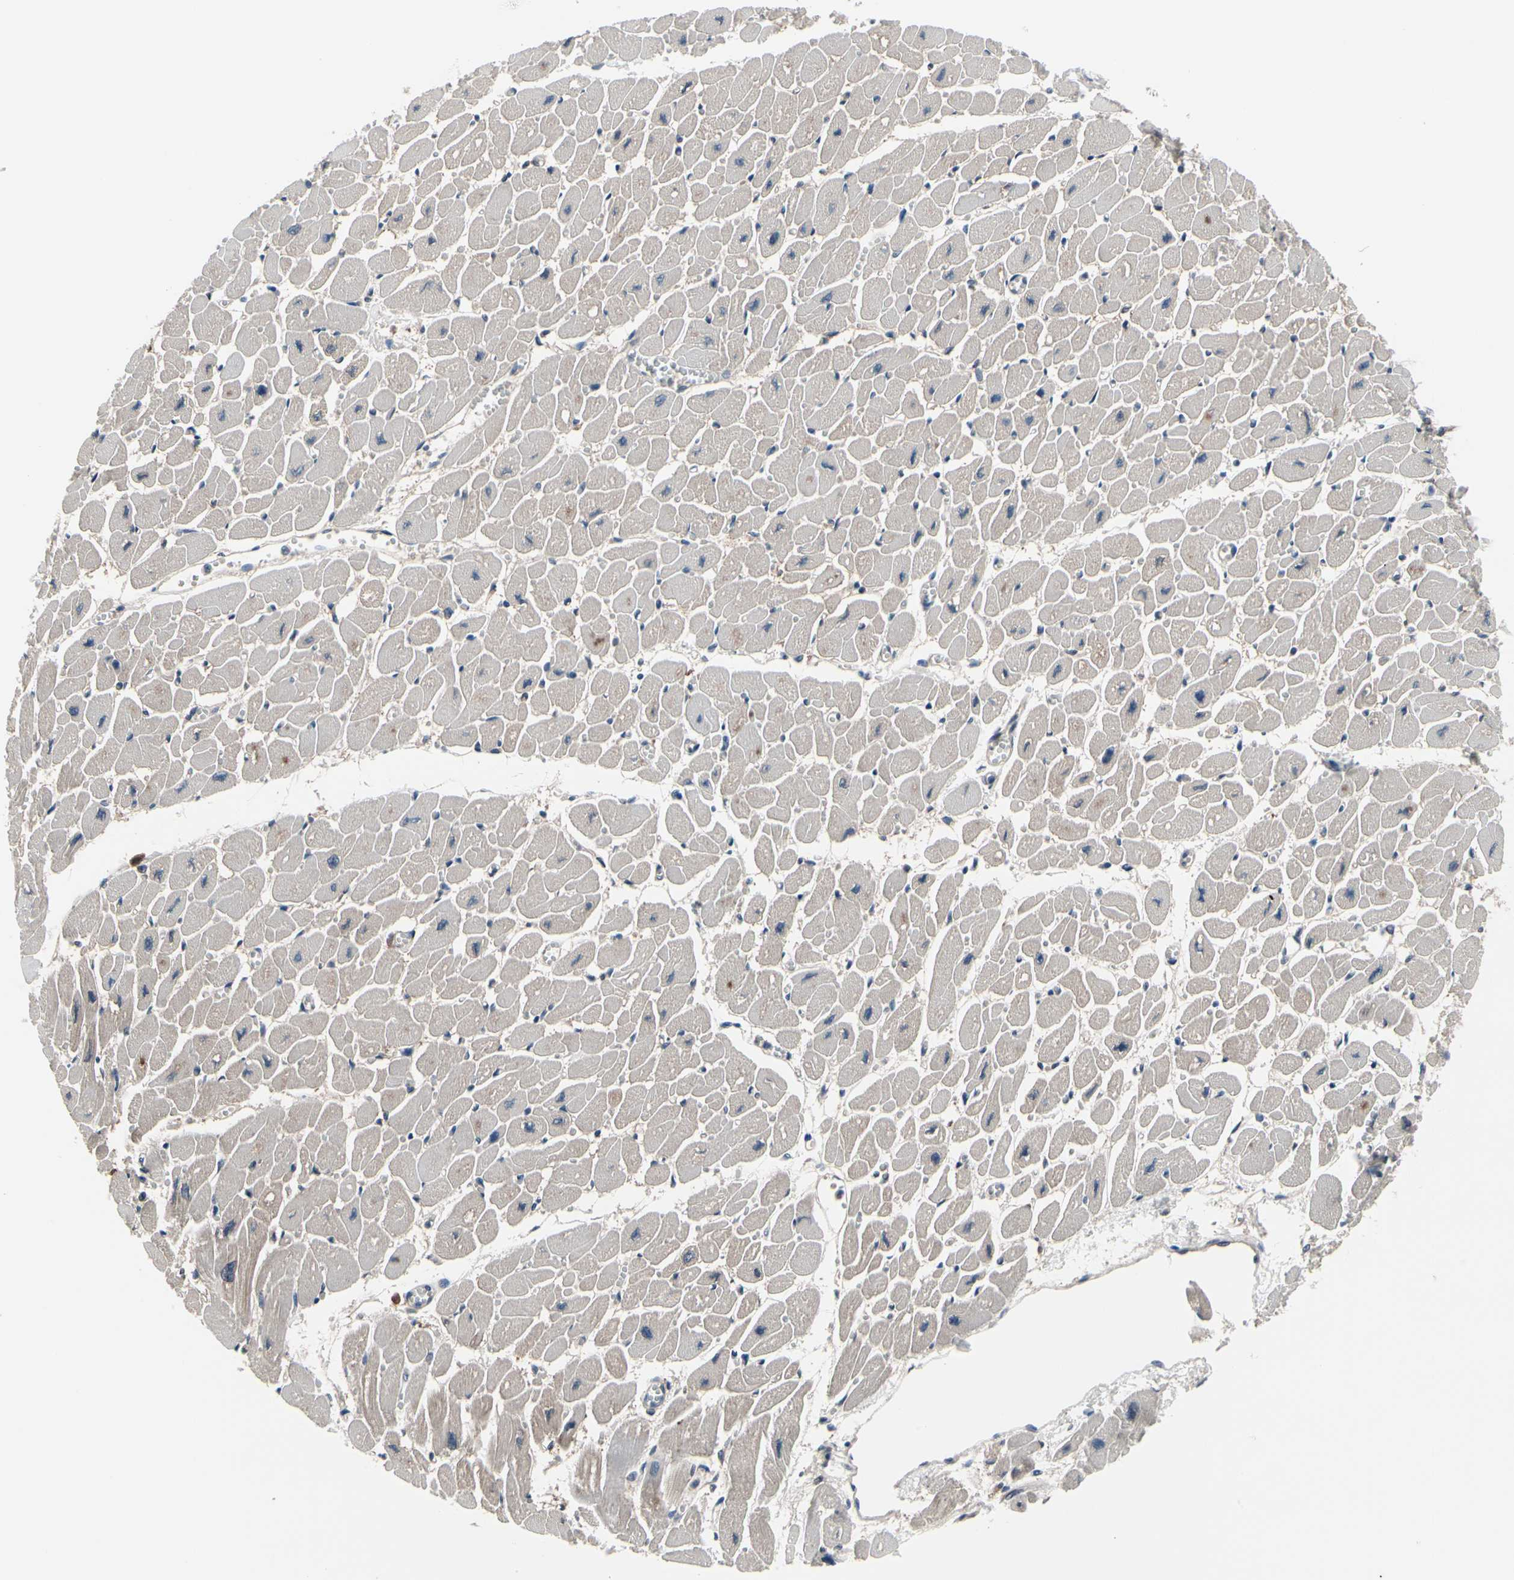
{"staining": {"intensity": "weak", "quantity": ">75%", "location": "cytoplasmic/membranous"}, "tissue": "heart muscle", "cell_type": "Cardiomyocytes", "image_type": "normal", "snomed": [{"axis": "morphology", "description": "Normal tissue, NOS"}, {"axis": "topography", "description": "Heart"}], "caption": "Unremarkable heart muscle displays weak cytoplasmic/membranous positivity in approximately >75% of cardiomyocytes, visualized by immunohistochemistry.", "gene": "PRDX6", "patient": {"sex": "female", "age": 54}}